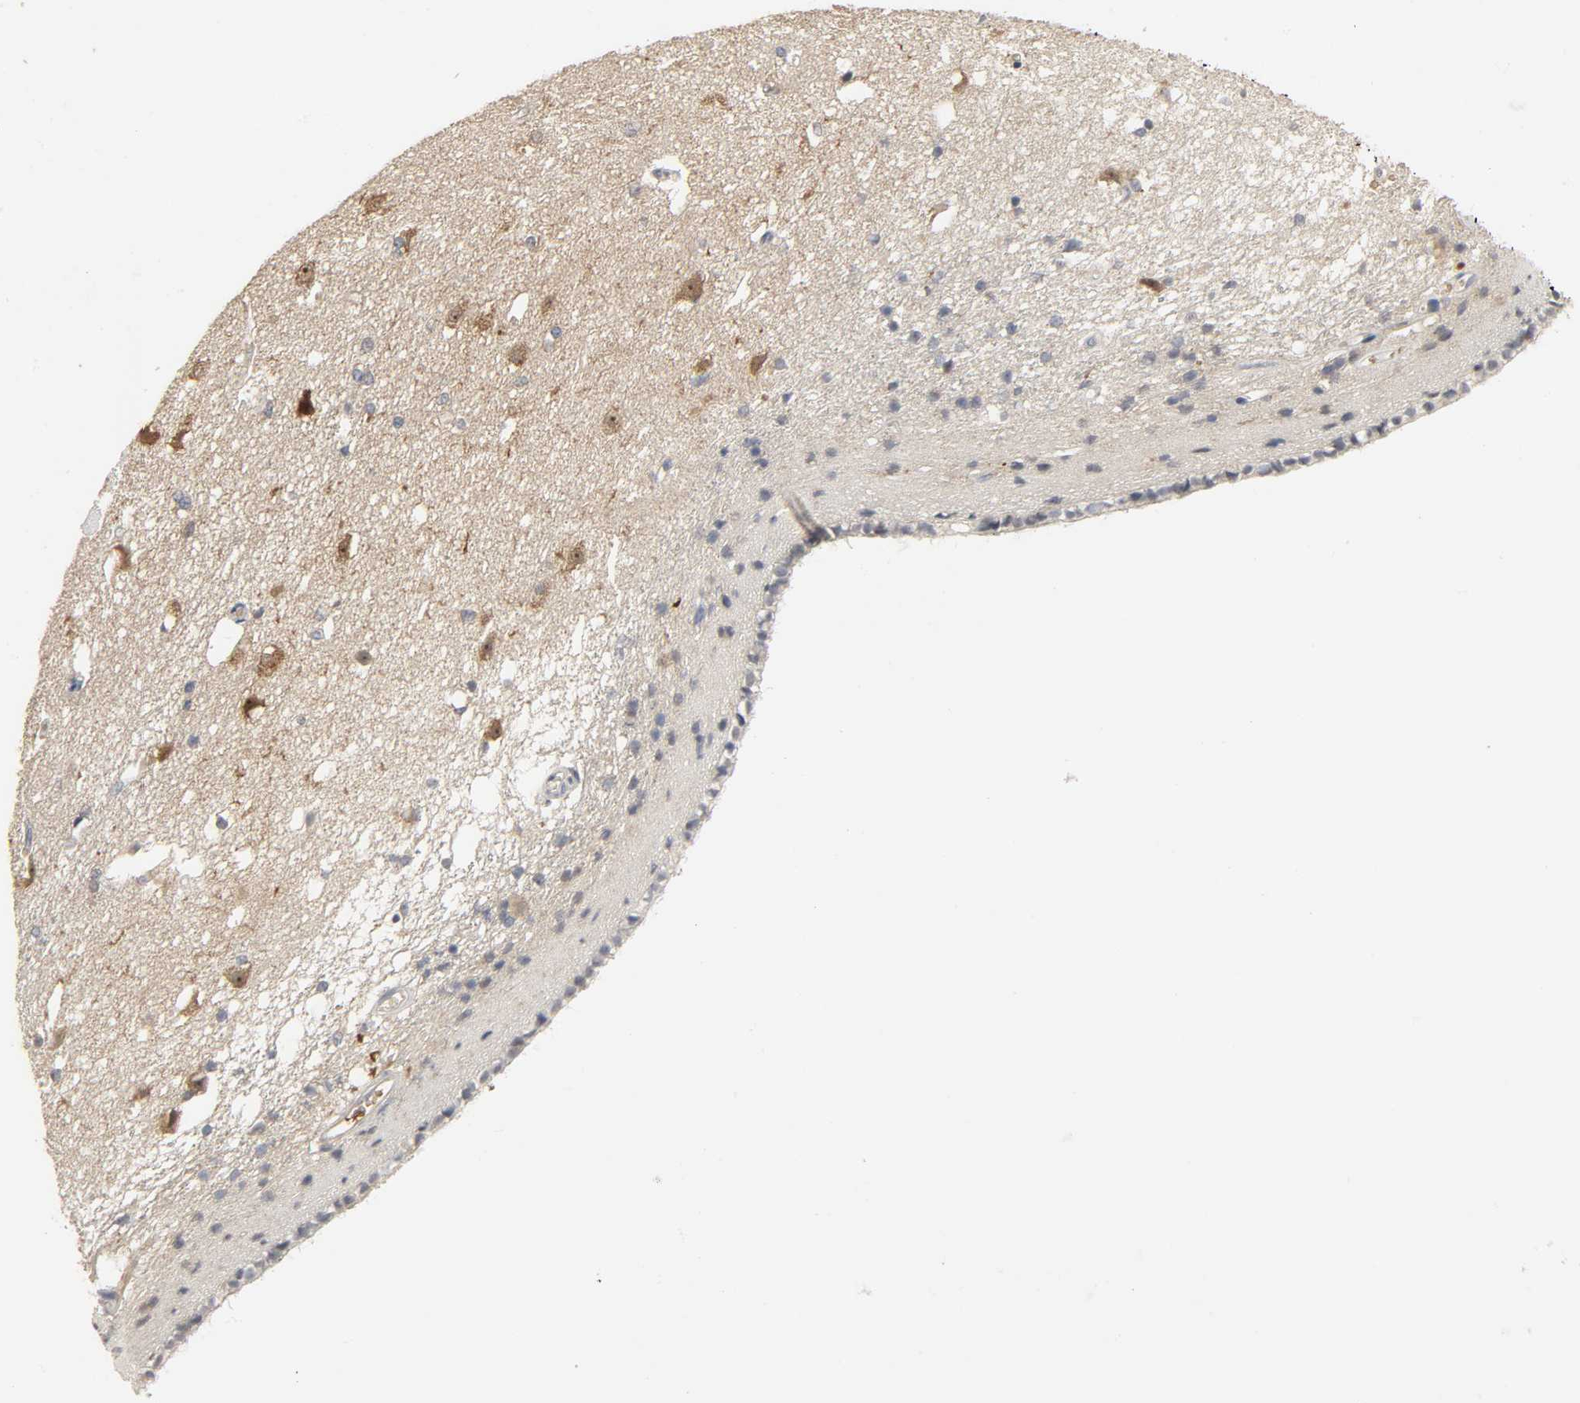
{"staining": {"intensity": "moderate", "quantity": "<25%", "location": "cytoplasmic/membranous"}, "tissue": "caudate", "cell_type": "Glial cells", "image_type": "normal", "snomed": [{"axis": "morphology", "description": "Normal tissue, NOS"}, {"axis": "topography", "description": "Lateral ventricle wall"}], "caption": "Moderate cytoplasmic/membranous protein staining is identified in about <25% of glial cells in caudate.", "gene": "PLEKHA2", "patient": {"sex": "female", "age": 19}}